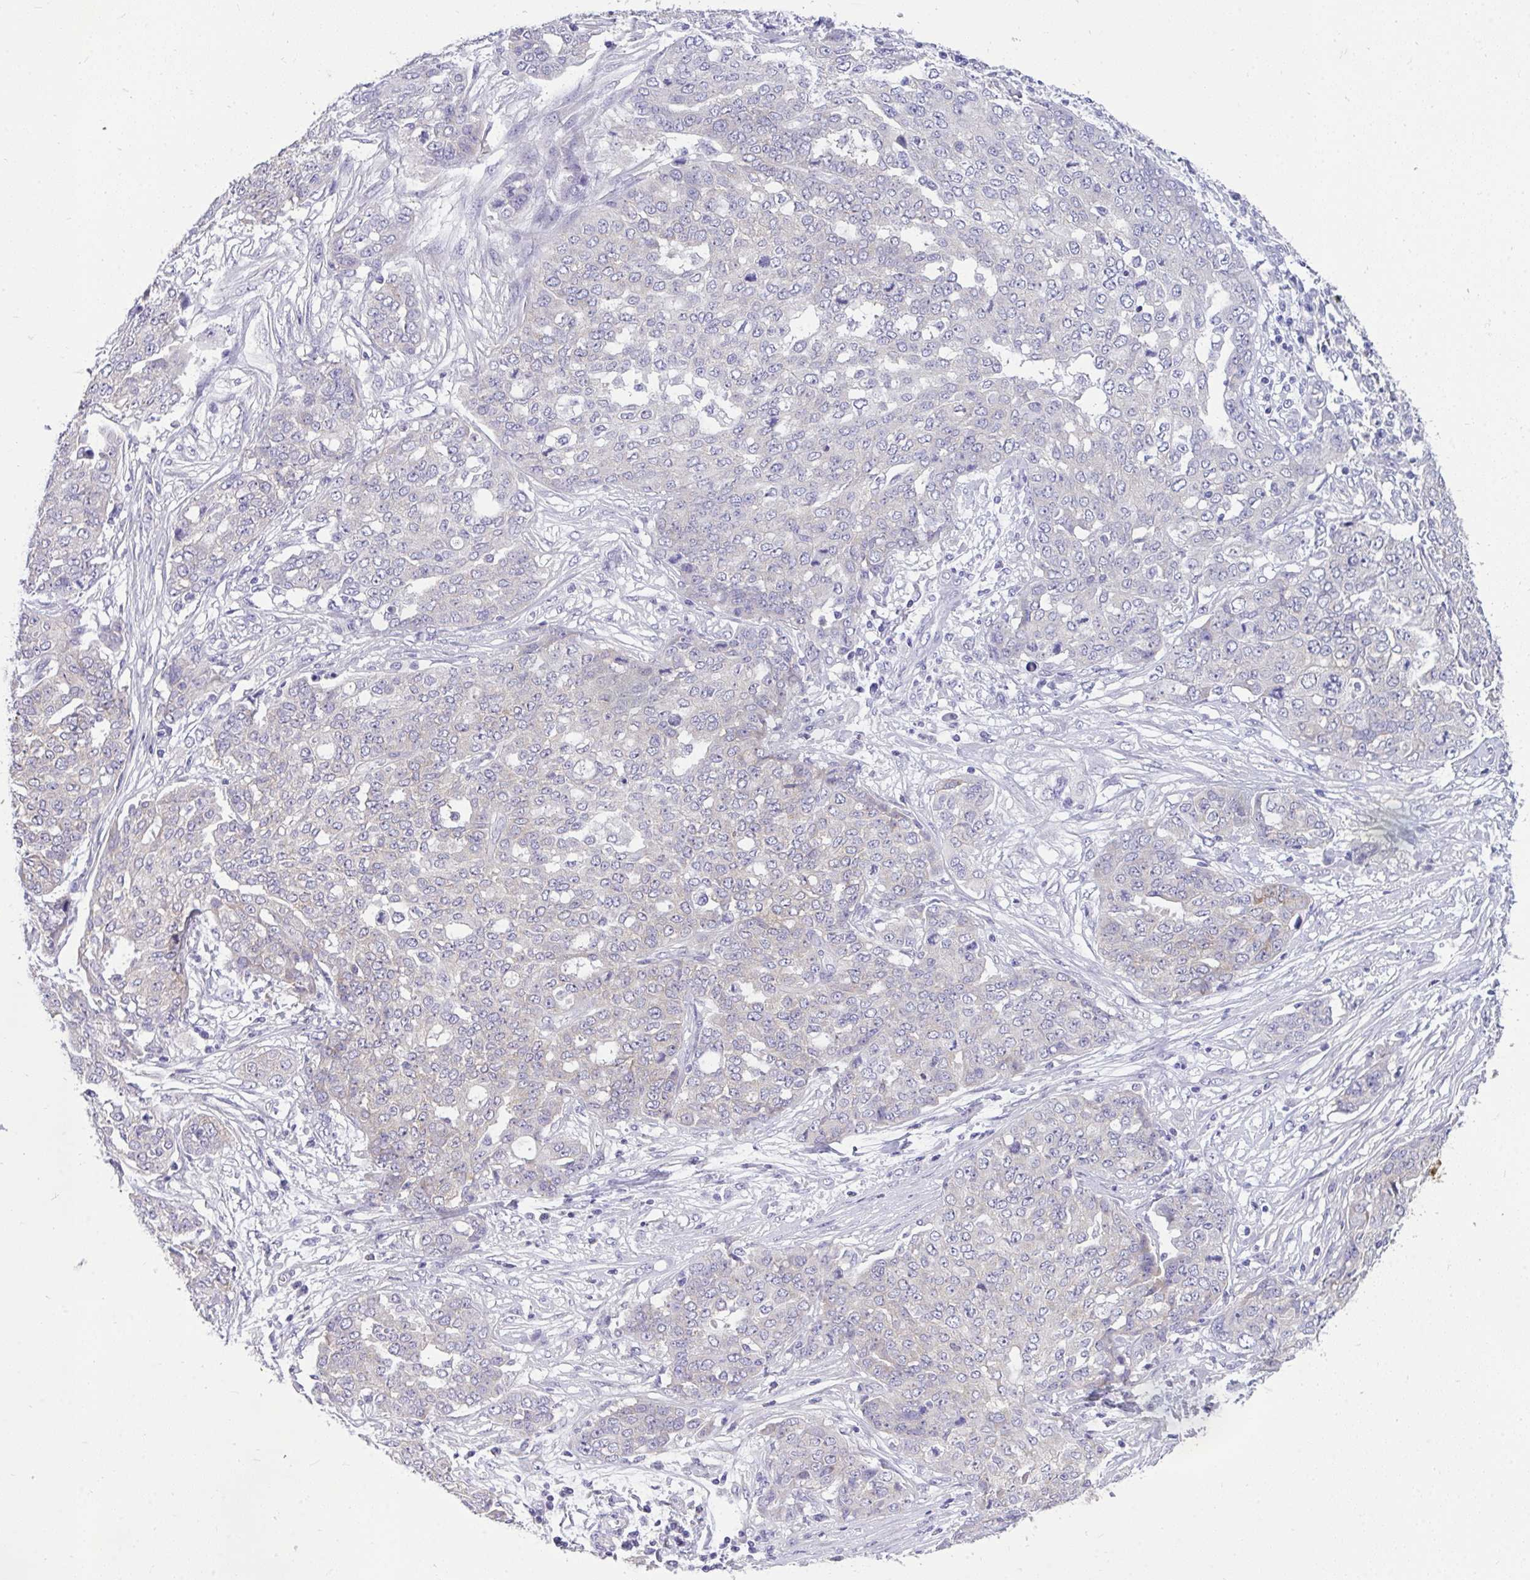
{"staining": {"intensity": "negative", "quantity": "none", "location": "none"}, "tissue": "ovarian cancer", "cell_type": "Tumor cells", "image_type": "cancer", "snomed": [{"axis": "morphology", "description": "Cystadenocarcinoma, serous, NOS"}, {"axis": "topography", "description": "Soft tissue"}, {"axis": "topography", "description": "Ovary"}], "caption": "Immunohistochemistry (IHC) image of human serous cystadenocarcinoma (ovarian) stained for a protein (brown), which reveals no positivity in tumor cells. (DAB IHC with hematoxylin counter stain).", "gene": "VGLL3", "patient": {"sex": "female", "age": 57}}